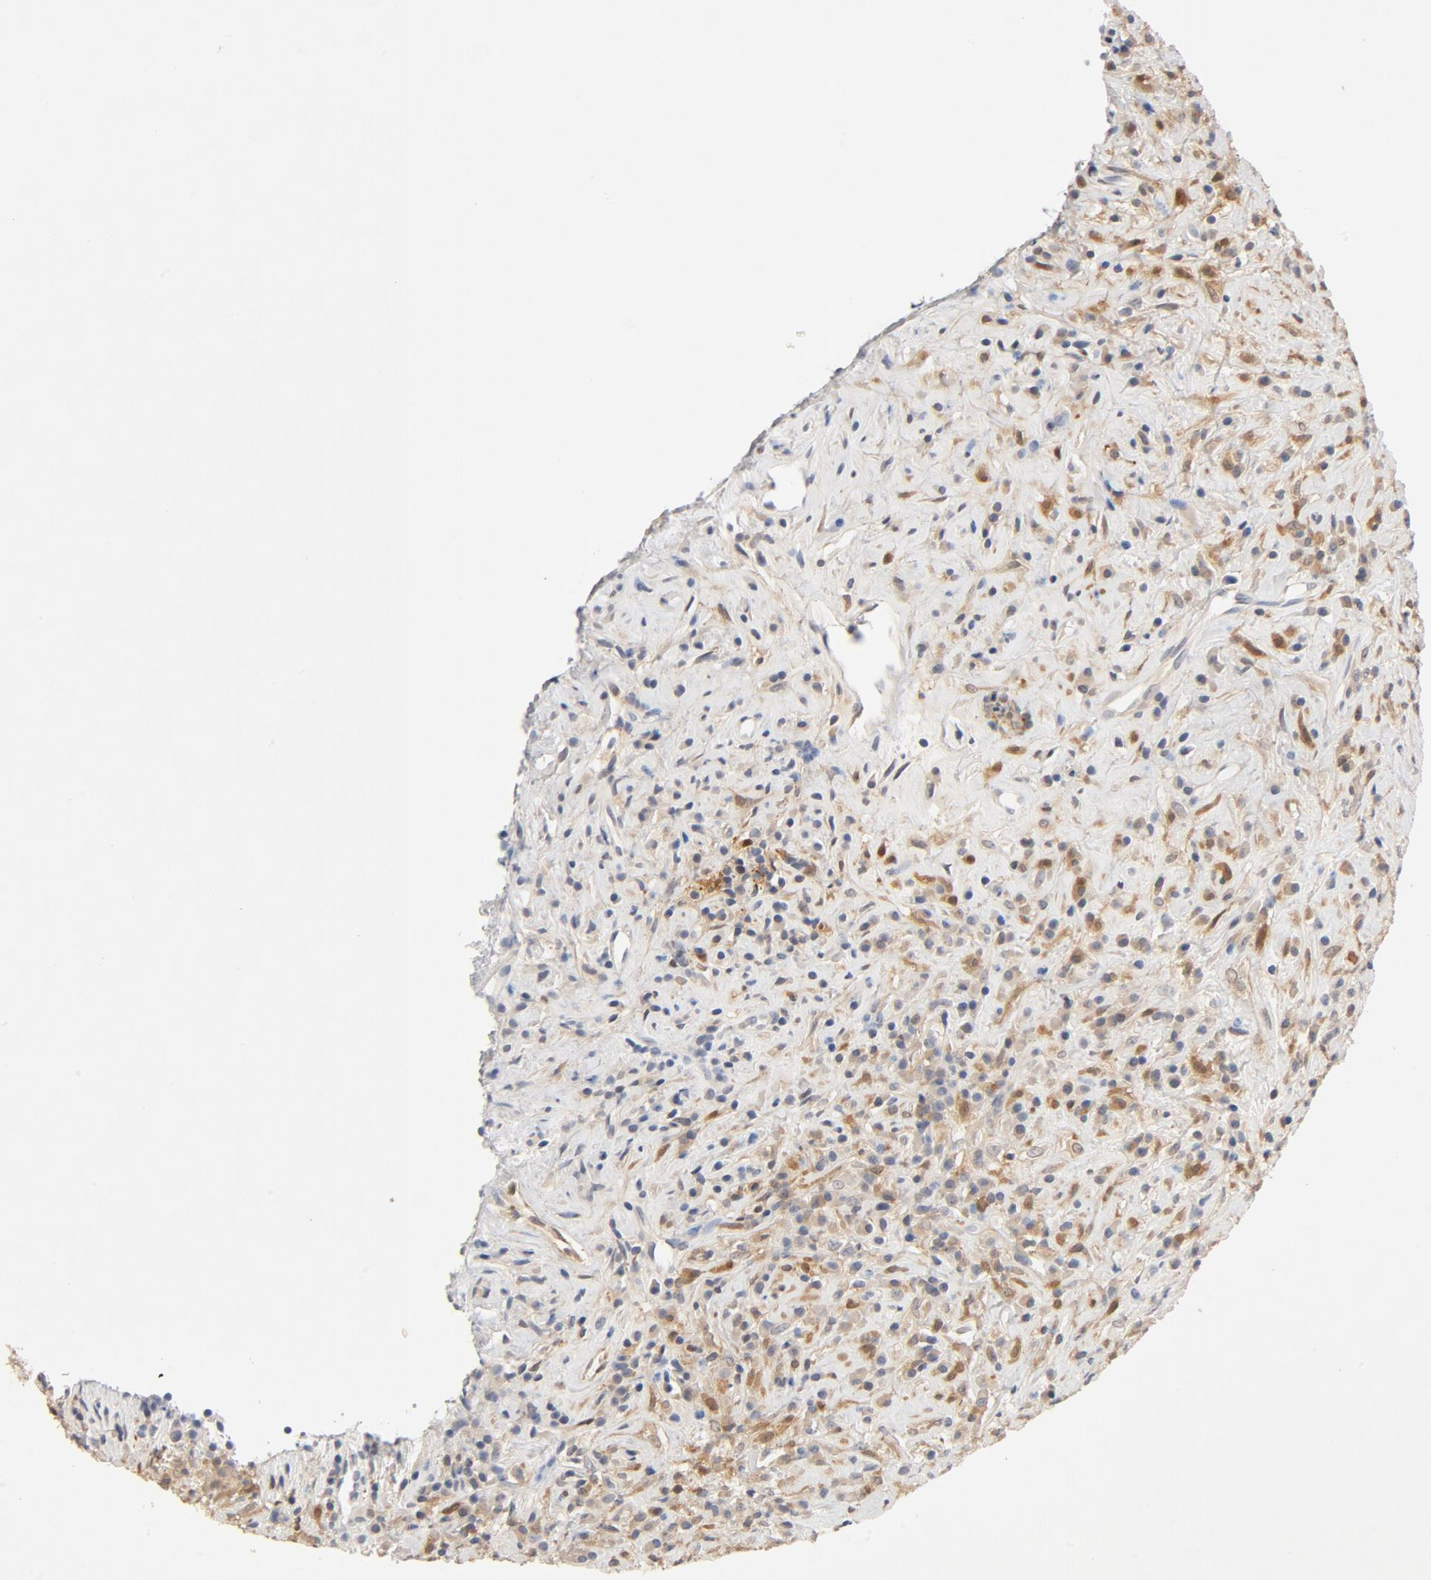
{"staining": {"intensity": "moderate", "quantity": "25%-75%", "location": "cytoplasmic/membranous"}, "tissue": "lymphoma", "cell_type": "Tumor cells", "image_type": "cancer", "snomed": [{"axis": "morphology", "description": "Hodgkin's disease, NOS"}, {"axis": "topography", "description": "Lymph node"}], "caption": "Immunohistochemistry image of human Hodgkin's disease stained for a protein (brown), which displays medium levels of moderate cytoplasmic/membranous expression in approximately 25%-75% of tumor cells.", "gene": "STAT1", "patient": {"sex": "female", "age": 25}}